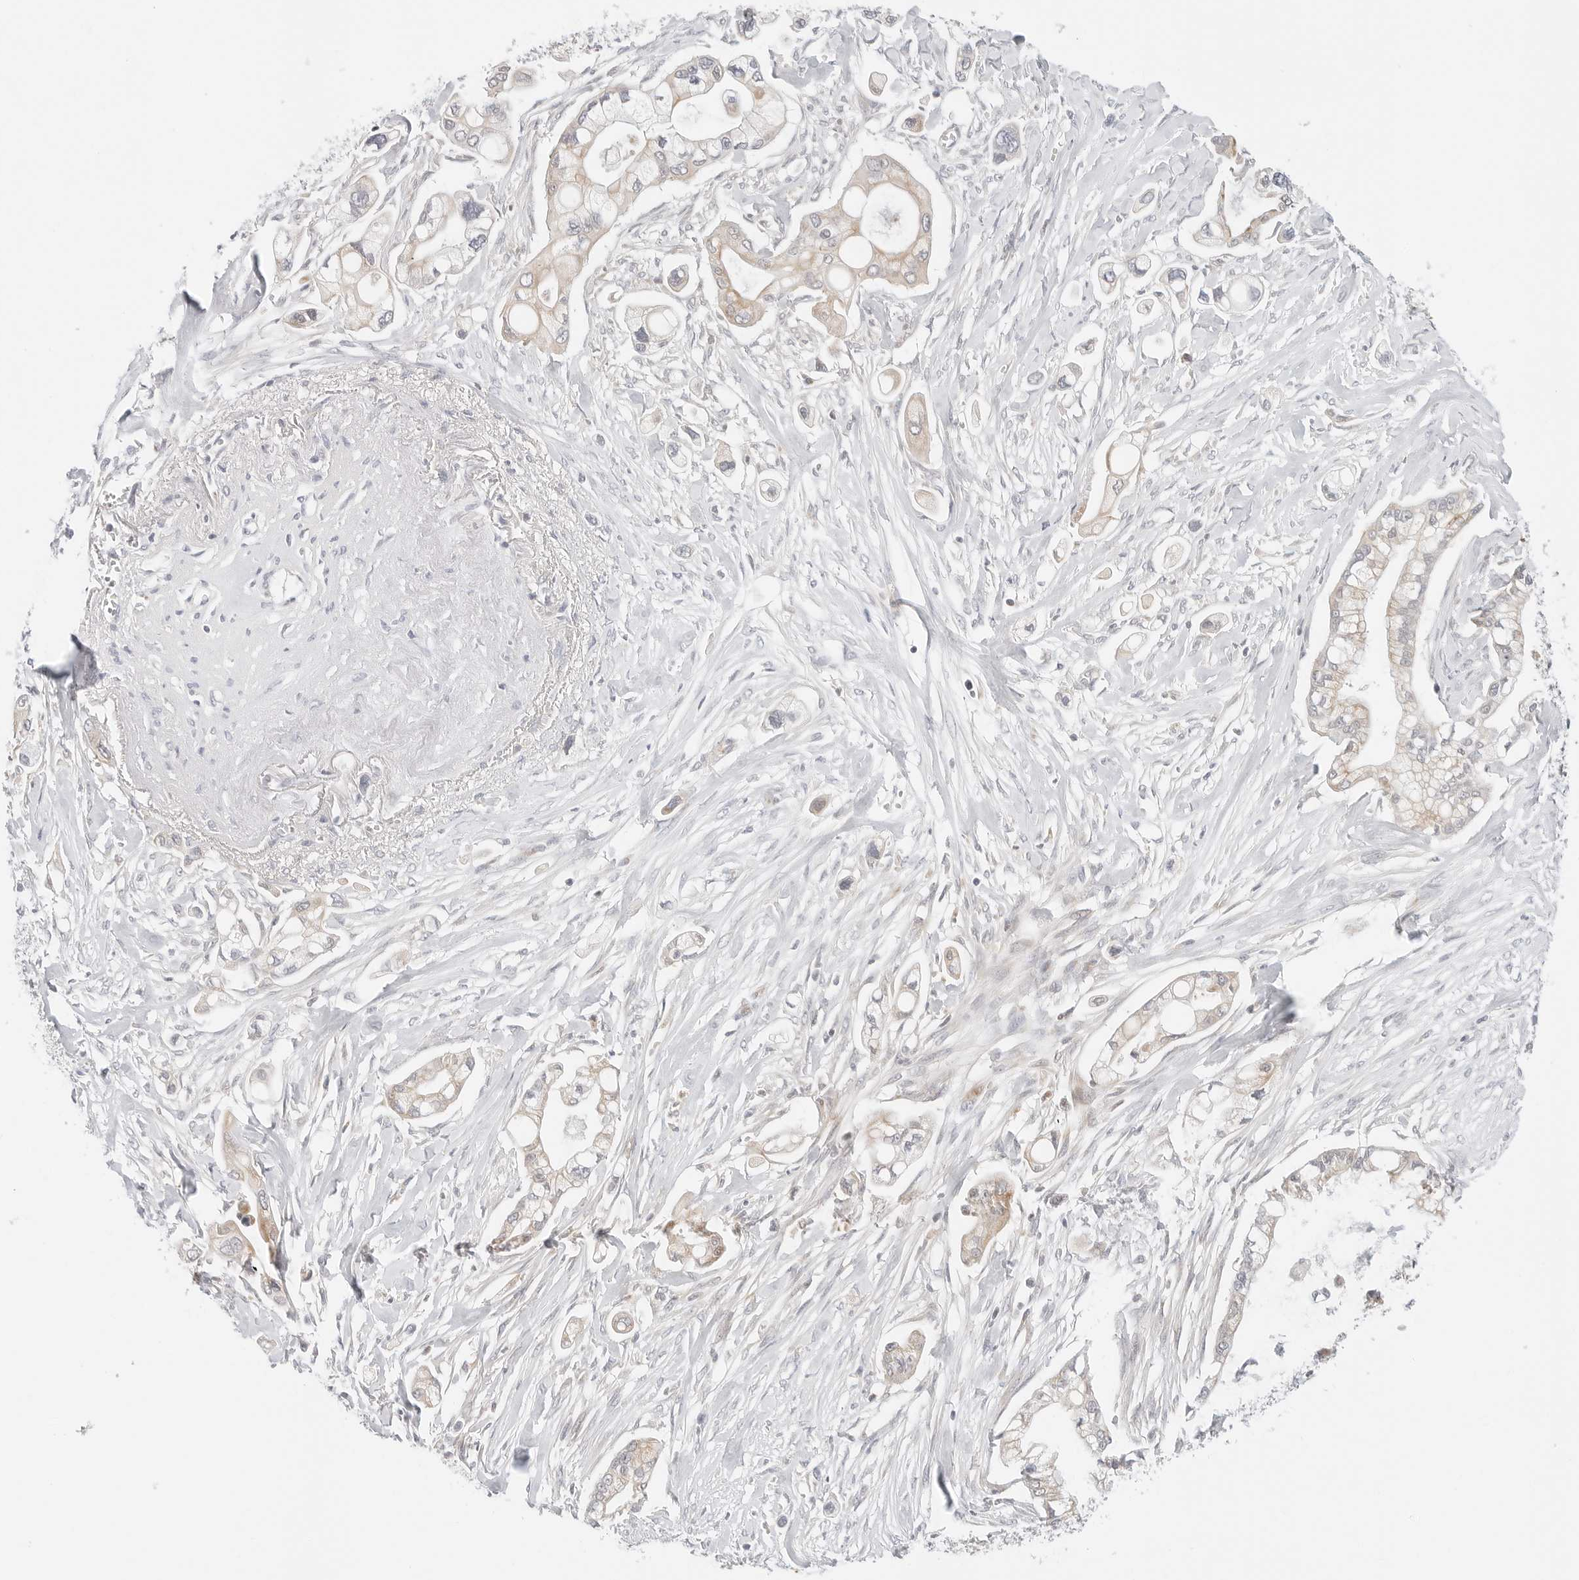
{"staining": {"intensity": "weak", "quantity": "25%-75%", "location": "cytoplasmic/membranous"}, "tissue": "pancreatic cancer", "cell_type": "Tumor cells", "image_type": "cancer", "snomed": [{"axis": "morphology", "description": "Adenocarcinoma, NOS"}, {"axis": "topography", "description": "Pancreas"}], "caption": "There is low levels of weak cytoplasmic/membranous staining in tumor cells of pancreatic adenocarcinoma, as demonstrated by immunohistochemical staining (brown color).", "gene": "DYRK4", "patient": {"sex": "male", "age": 68}}